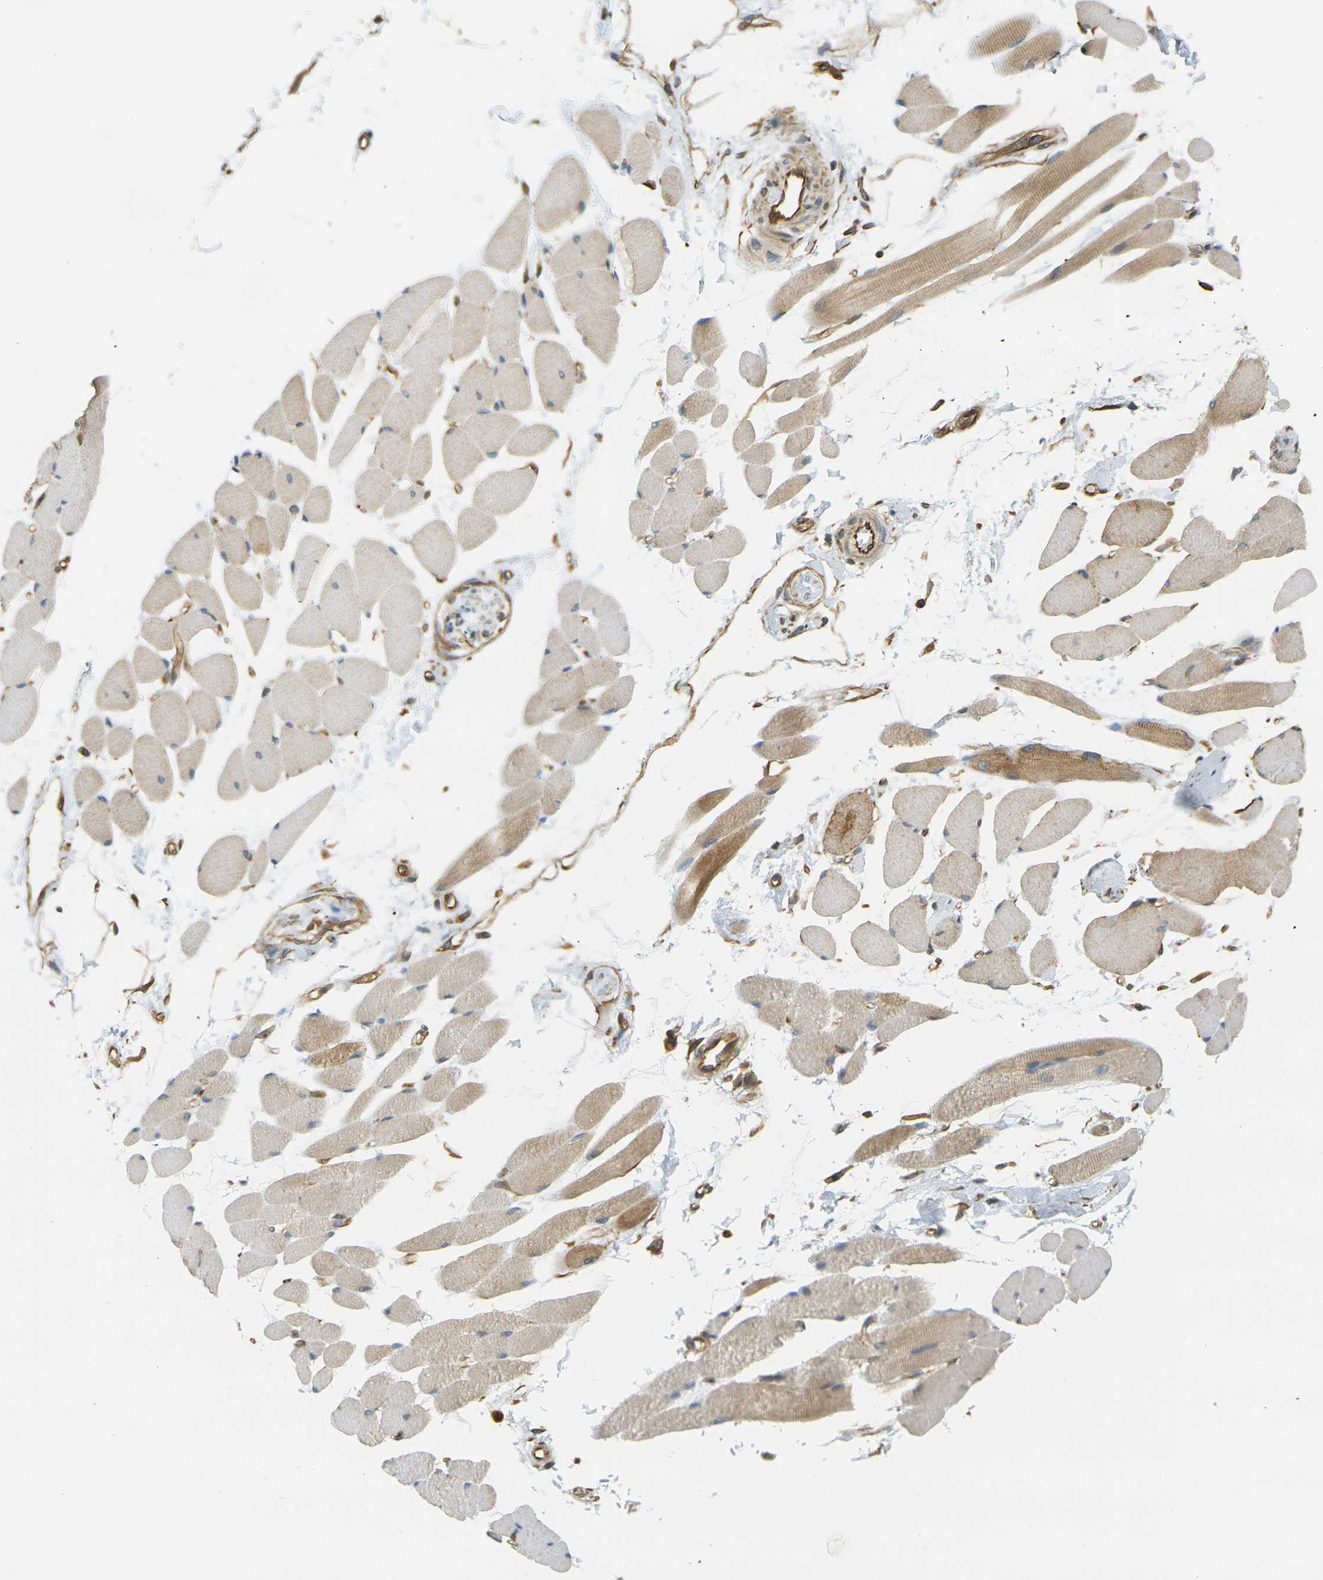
{"staining": {"intensity": "weak", "quantity": ">75%", "location": "cytoplasmic/membranous"}, "tissue": "skeletal muscle", "cell_type": "Myocytes", "image_type": "normal", "snomed": [{"axis": "morphology", "description": "Normal tissue, NOS"}, {"axis": "topography", "description": "Skeletal muscle"}, {"axis": "topography", "description": "Peripheral nerve tissue"}], "caption": "Immunohistochemistry (IHC) micrograph of benign human skeletal muscle stained for a protein (brown), which demonstrates low levels of weak cytoplasmic/membranous positivity in about >75% of myocytes.", "gene": "CYTH3", "patient": {"sex": "female", "age": 84}}